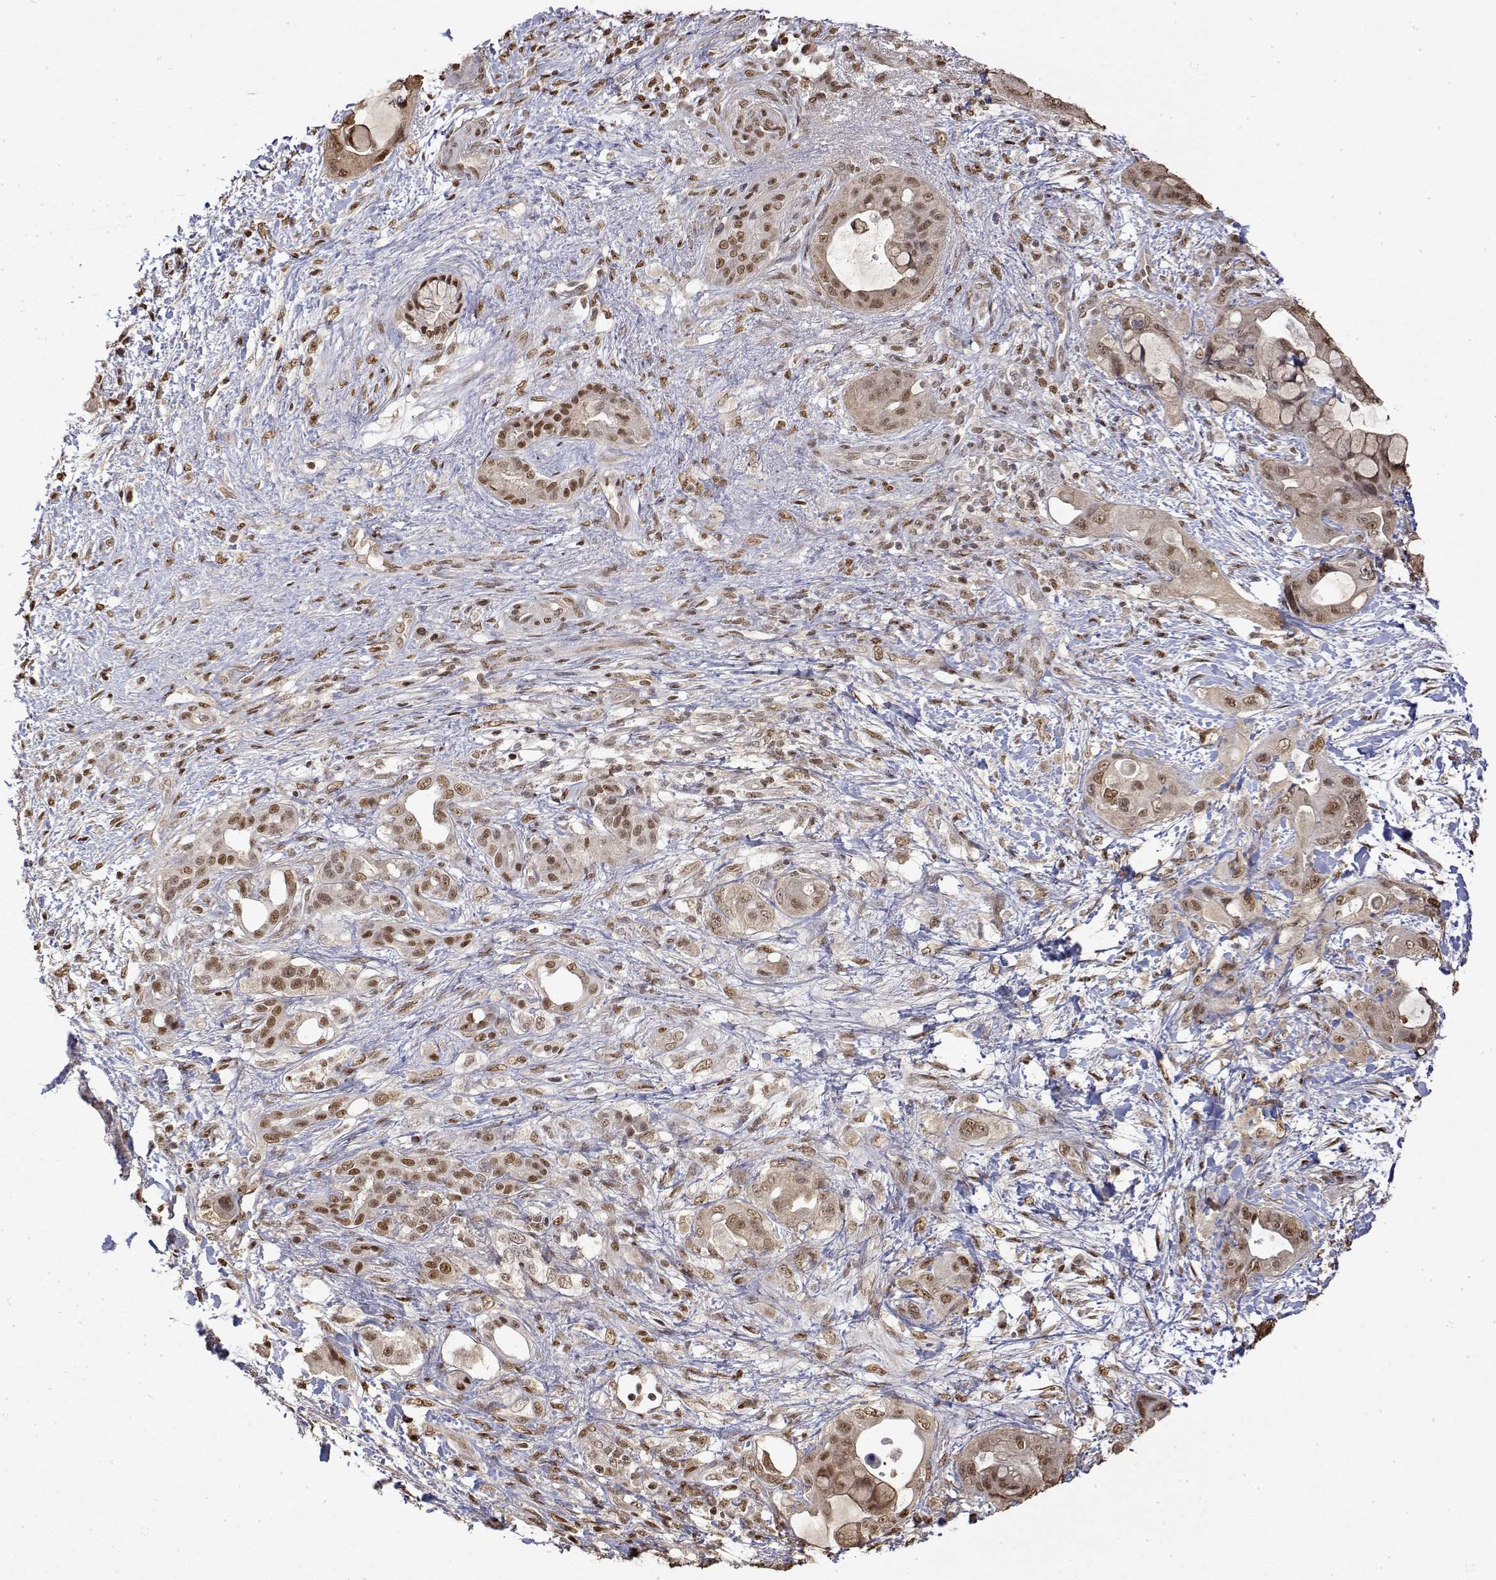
{"staining": {"intensity": "moderate", "quantity": ">75%", "location": "nuclear"}, "tissue": "pancreatic cancer", "cell_type": "Tumor cells", "image_type": "cancer", "snomed": [{"axis": "morphology", "description": "Adenocarcinoma, NOS"}, {"axis": "topography", "description": "Pancreas"}], "caption": "Immunohistochemical staining of adenocarcinoma (pancreatic) shows medium levels of moderate nuclear positivity in about >75% of tumor cells.", "gene": "TPI1", "patient": {"sex": "male", "age": 71}}